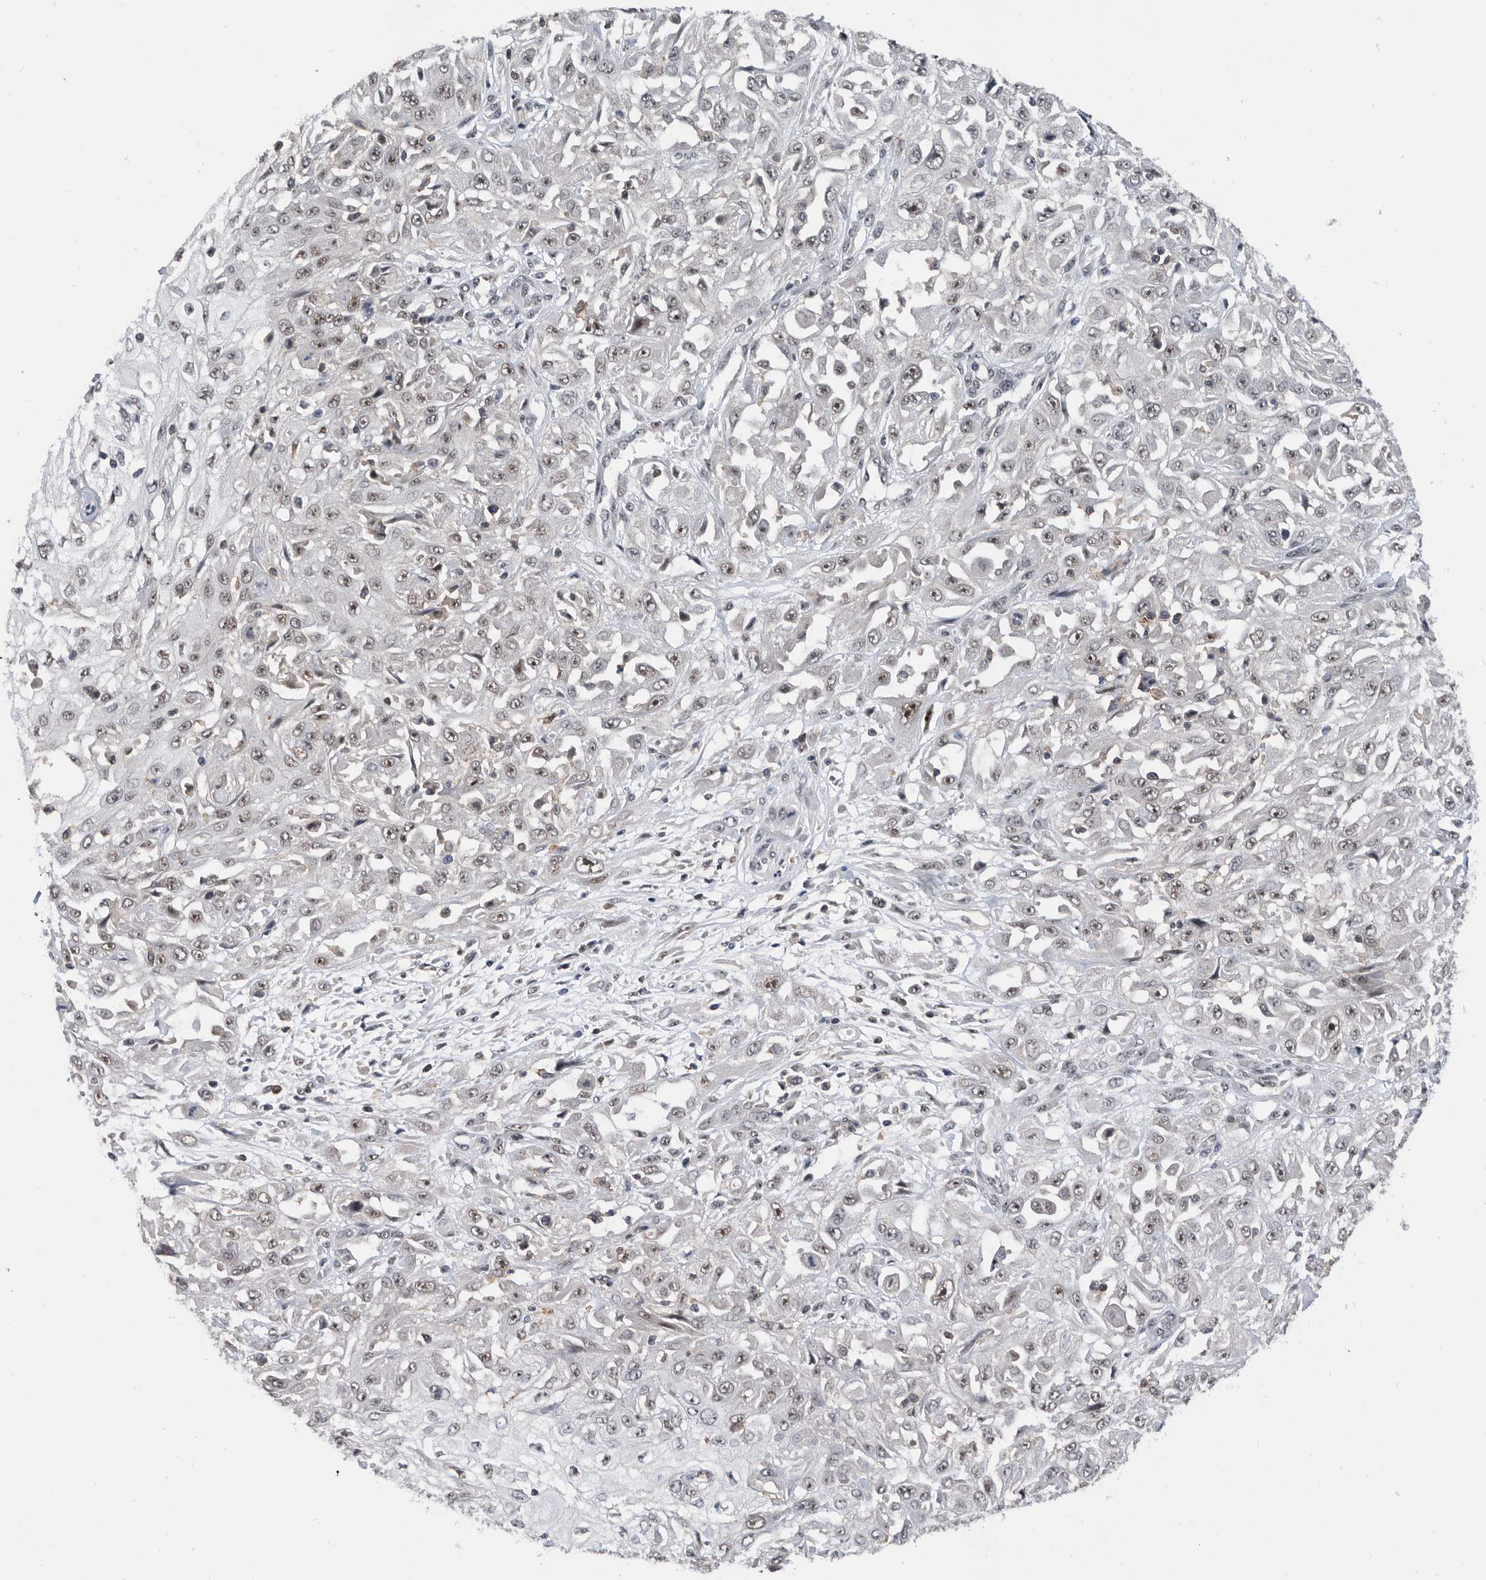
{"staining": {"intensity": "weak", "quantity": "25%-75%", "location": "nuclear"}, "tissue": "skin cancer", "cell_type": "Tumor cells", "image_type": "cancer", "snomed": [{"axis": "morphology", "description": "Squamous cell carcinoma, NOS"}, {"axis": "morphology", "description": "Squamous cell carcinoma, metastatic, NOS"}, {"axis": "topography", "description": "Skin"}, {"axis": "topography", "description": "Lymph node"}], "caption": "Immunohistochemistry of human squamous cell carcinoma (skin) shows low levels of weak nuclear expression in approximately 25%-75% of tumor cells.", "gene": "ZNF260", "patient": {"sex": "male", "age": 75}}